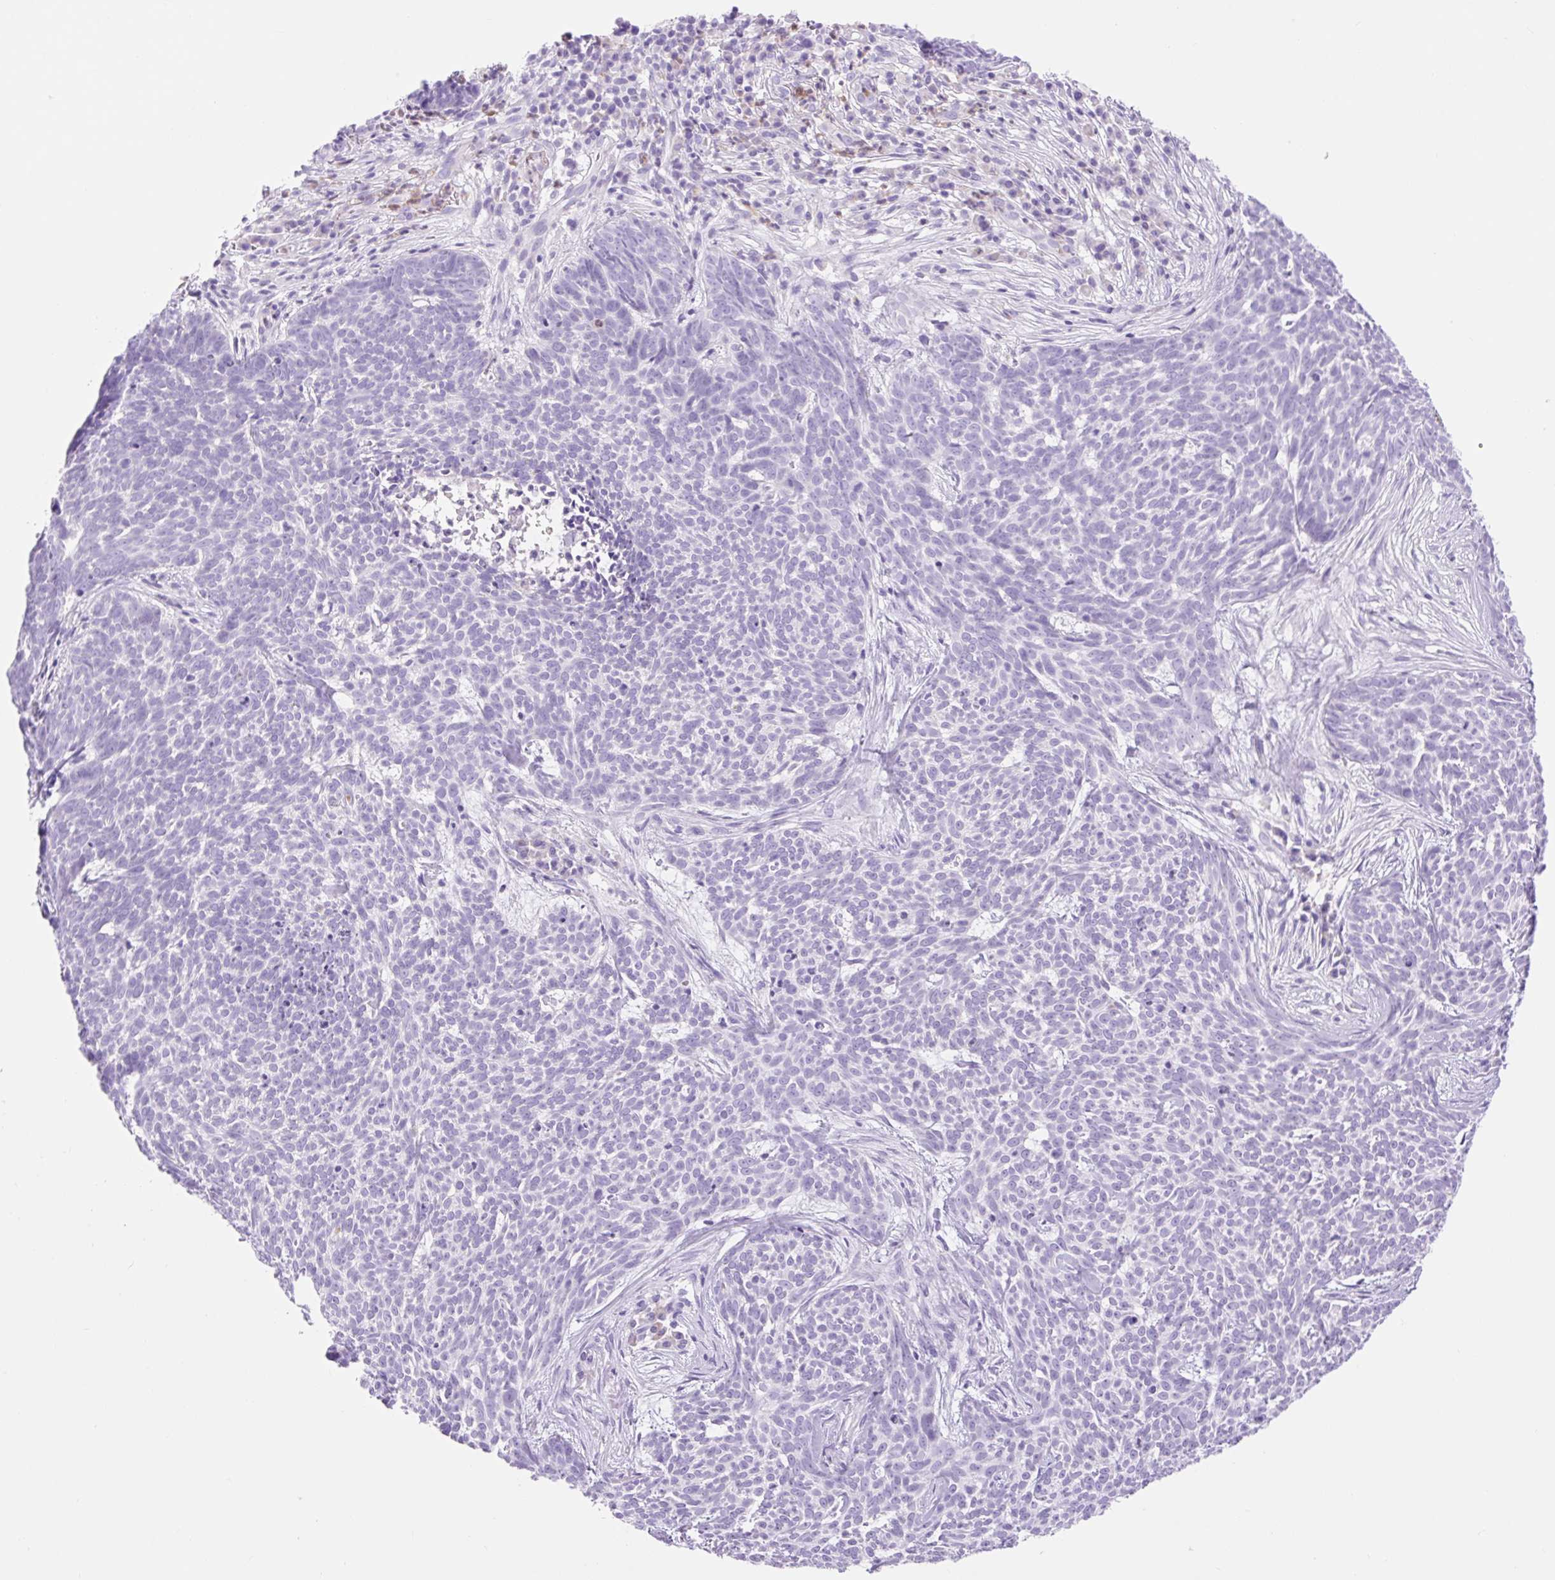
{"staining": {"intensity": "negative", "quantity": "none", "location": "none"}, "tissue": "skin cancer", "cell_type": "Tumor cells", "image_type": "cancer", "snomed": [{"axis": "morphology", "description": "Basal cell carcinoma"}, {"axis": "topography", "description": "Skin"}], "caption": "This is a image of IHC staining of basal cell carcinoma (skin), which shows no staining in tumor cells. The staining was performed using DAB to visualize the protein expression in brown, while the nuclei were stained in blue with hematoxylin (Magnification: 20x).", "gene": "SLC25A40", "patient": {"sex": "female", "age": 93}}